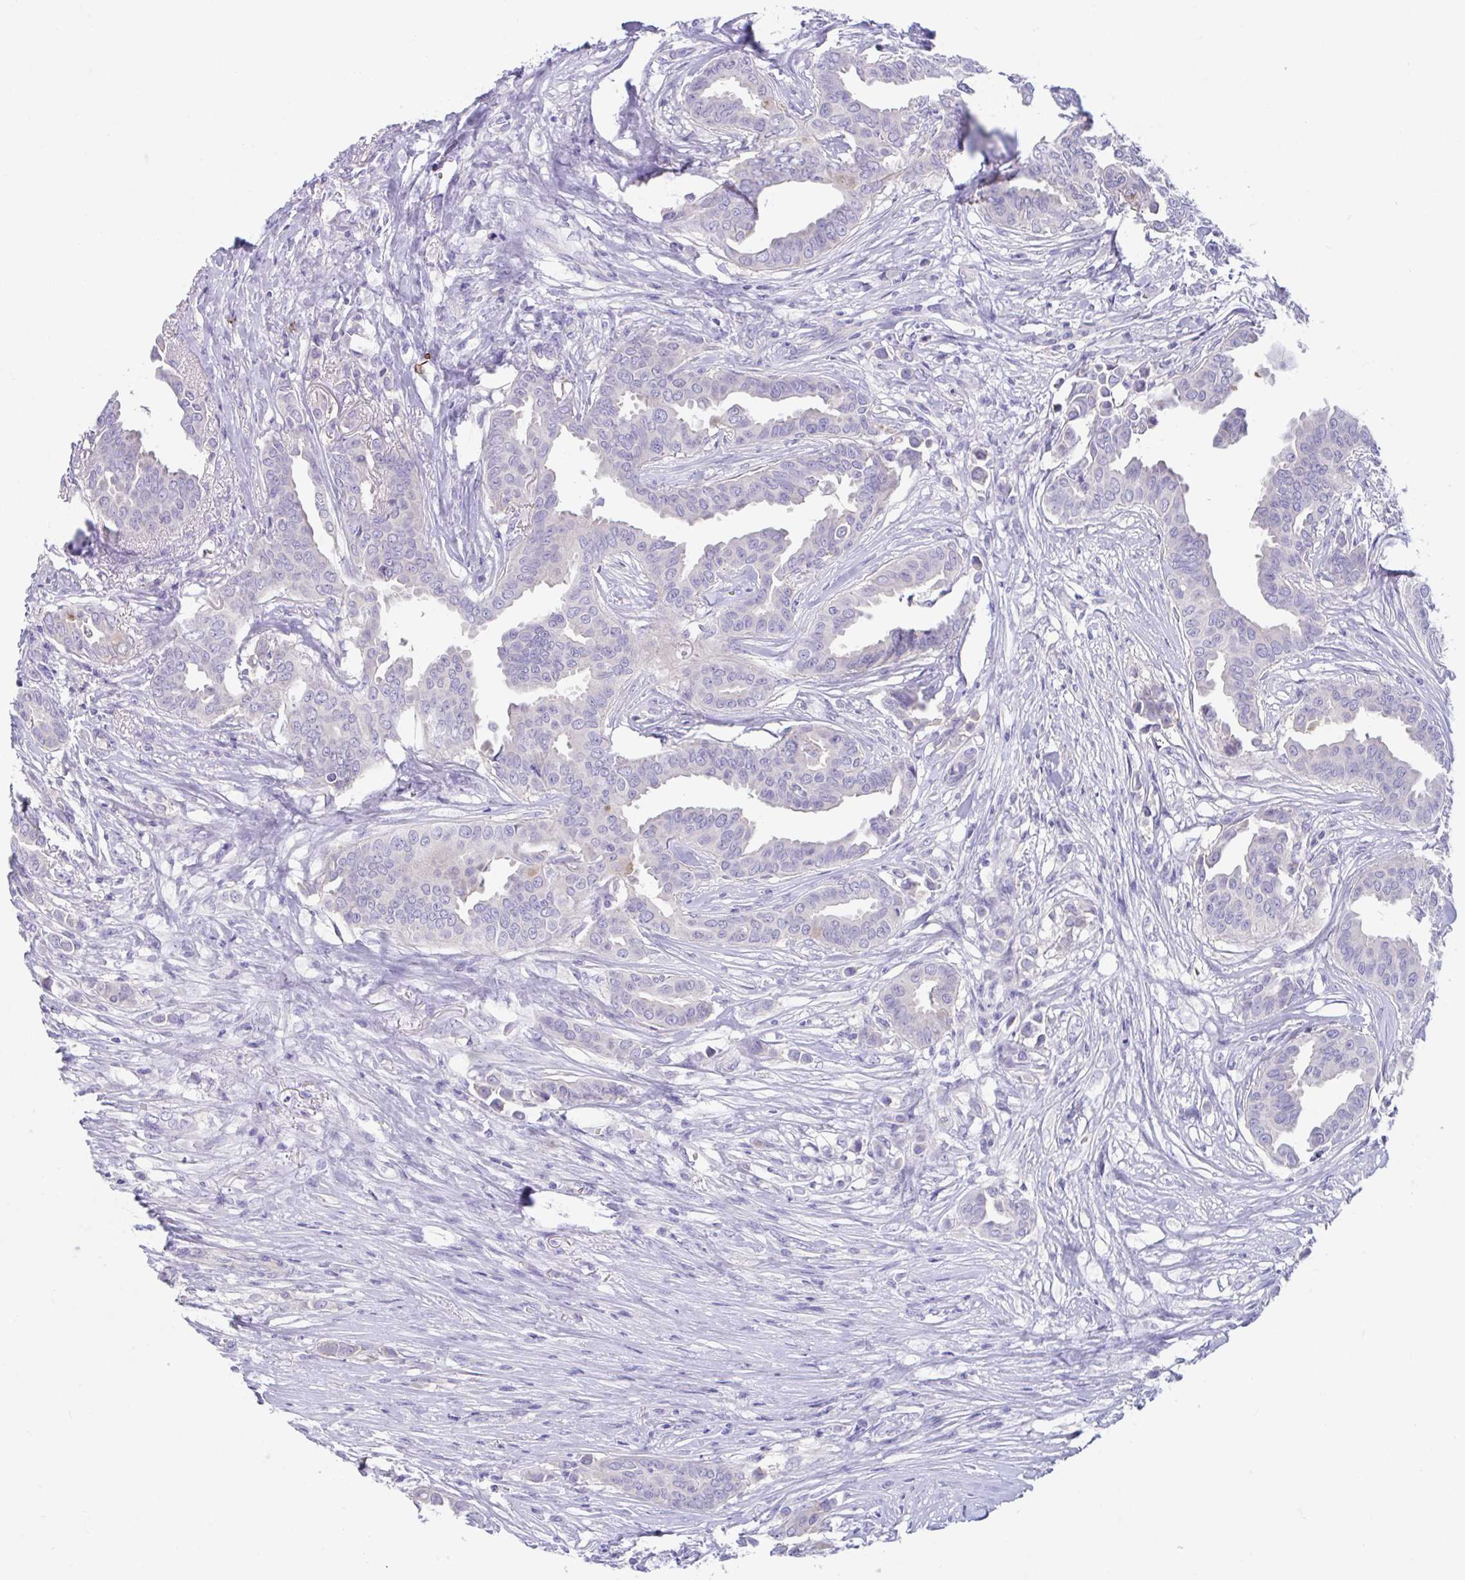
{"staining": {"intensity": "negative", "quantity": "none", "location": "none"}, "tissue": "breast cancer", "cell_type": "Tumor cells", "image_type": "cancer", "snomed": [{"axis": "morphology", "description": "Duct carcinoma"}, {"axis": "topography", "description": "Breast"}], "caption": "The IHC histopathology image has no significant positivity in tumor cells of breast invasive ductal carcinoma tissue.", "gene": "TTC30B", "patient": {"sex": "female", "age": 45}}